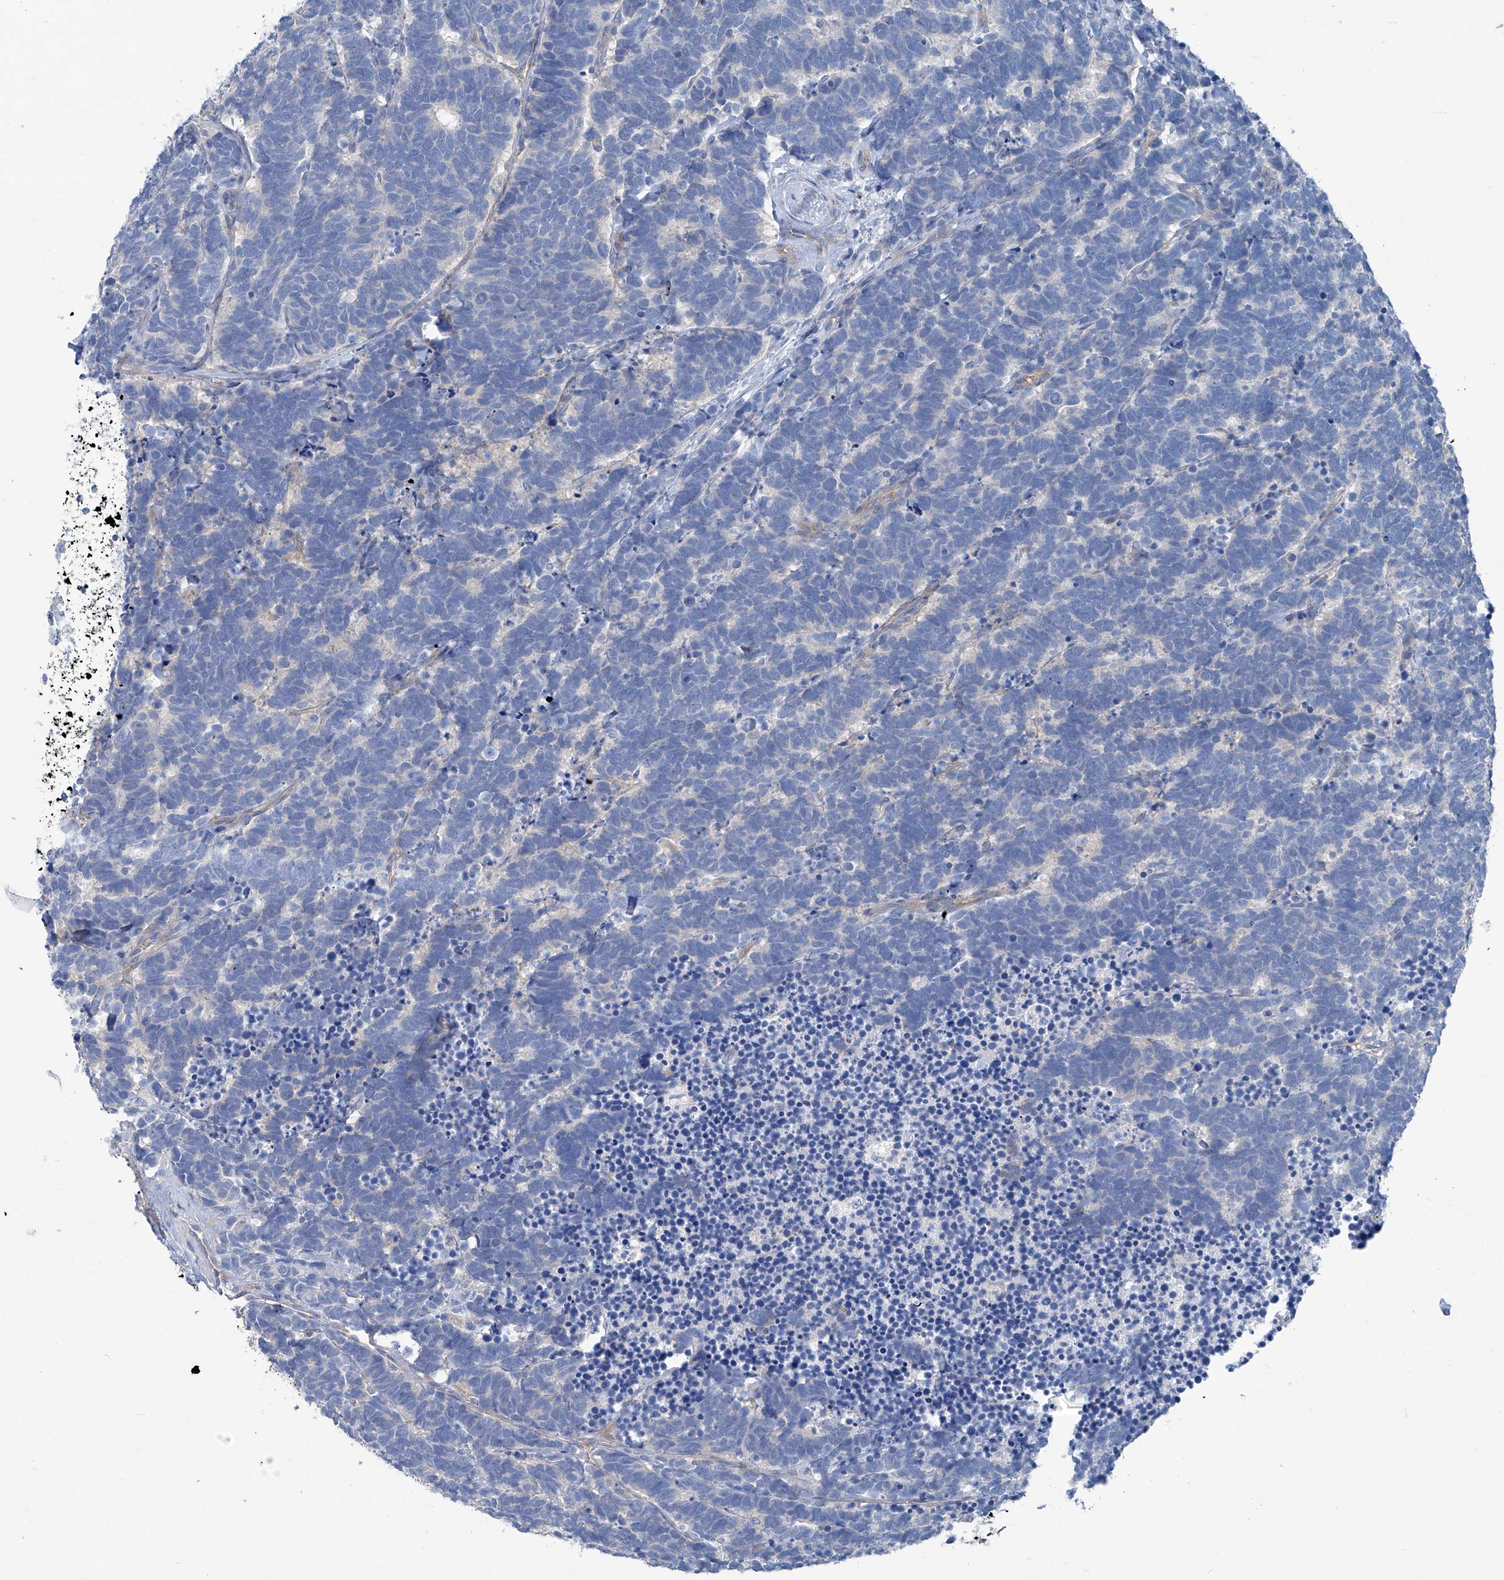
{"staining": {"intensity": "negative", "quantity": "none", "location": "none"}, "tissue": "carcinoid", "cell_type": "Tumor cells", "image_type": "cancer", "snomed": [{"axis": "morphology", "description": "Carcinoma, NOS"}, {"axis": "morphology", "description": "Carcinoid, malignant, NOS"}, {"axis": "topography", "description": "Urinary bladder"}], "caption": "Tumor cells are negative for protein expression in human carcinoid.", "gene": "PFKL", "patient": {"sex": "male", "age": 57}}